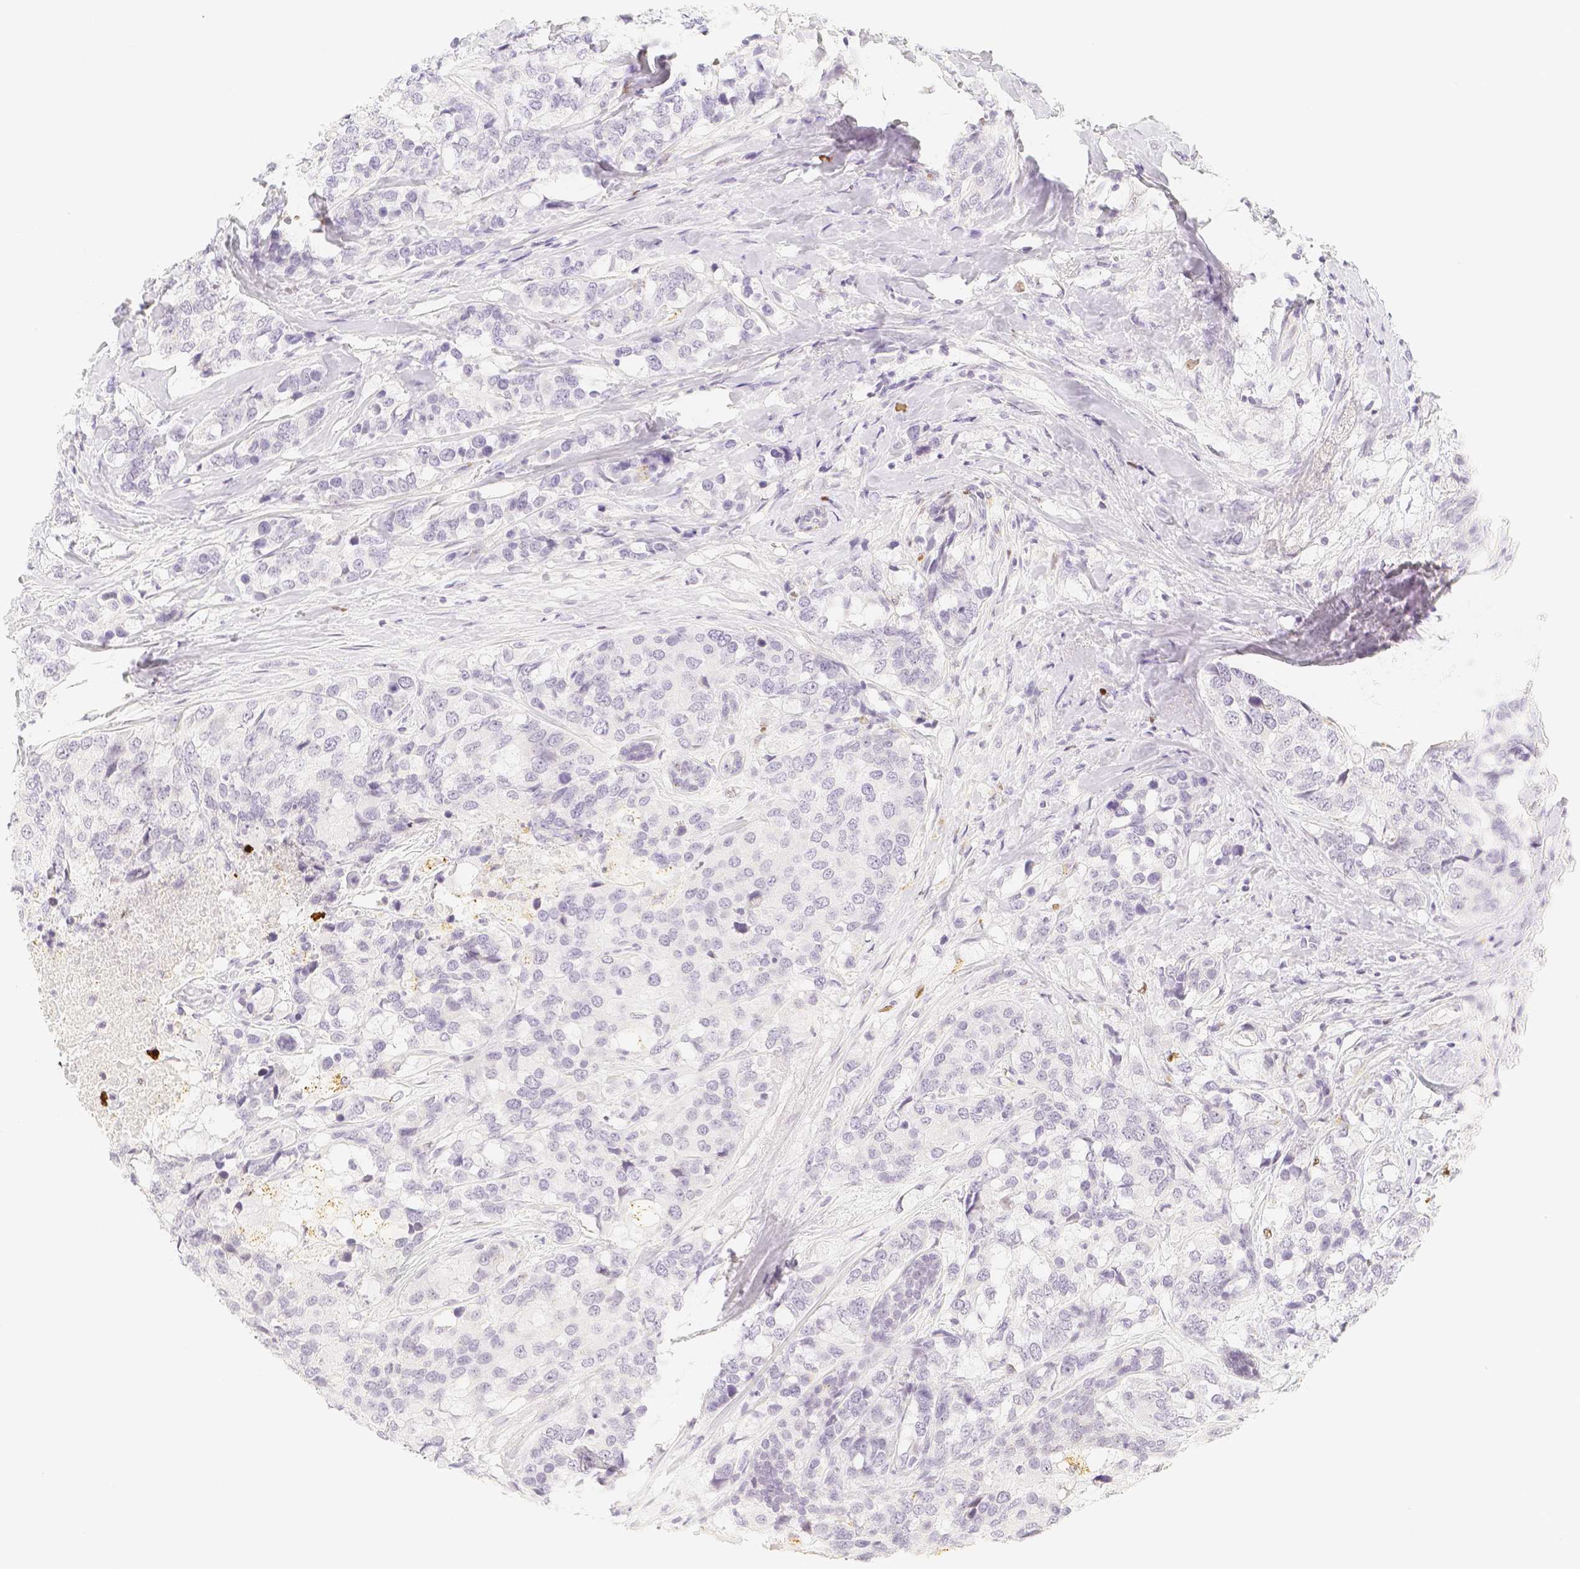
{"staining": {"intensity": "negative", "quantity": "none", "location": "none"}, "tissue": "breast cancer", "cell_type": "Tumor cells", "image_type": "cancer", "snomed": [{"axis": "morphology", "description": "Lobular carcinoma"}, {"axis": "topography", "description": "Breast"}], "caption": "Tumor cells are negative for brown protein staining in lobular carcinoma (breast).", "gene": "PADI4", "patient": {"sex": "female", "age": 59}}